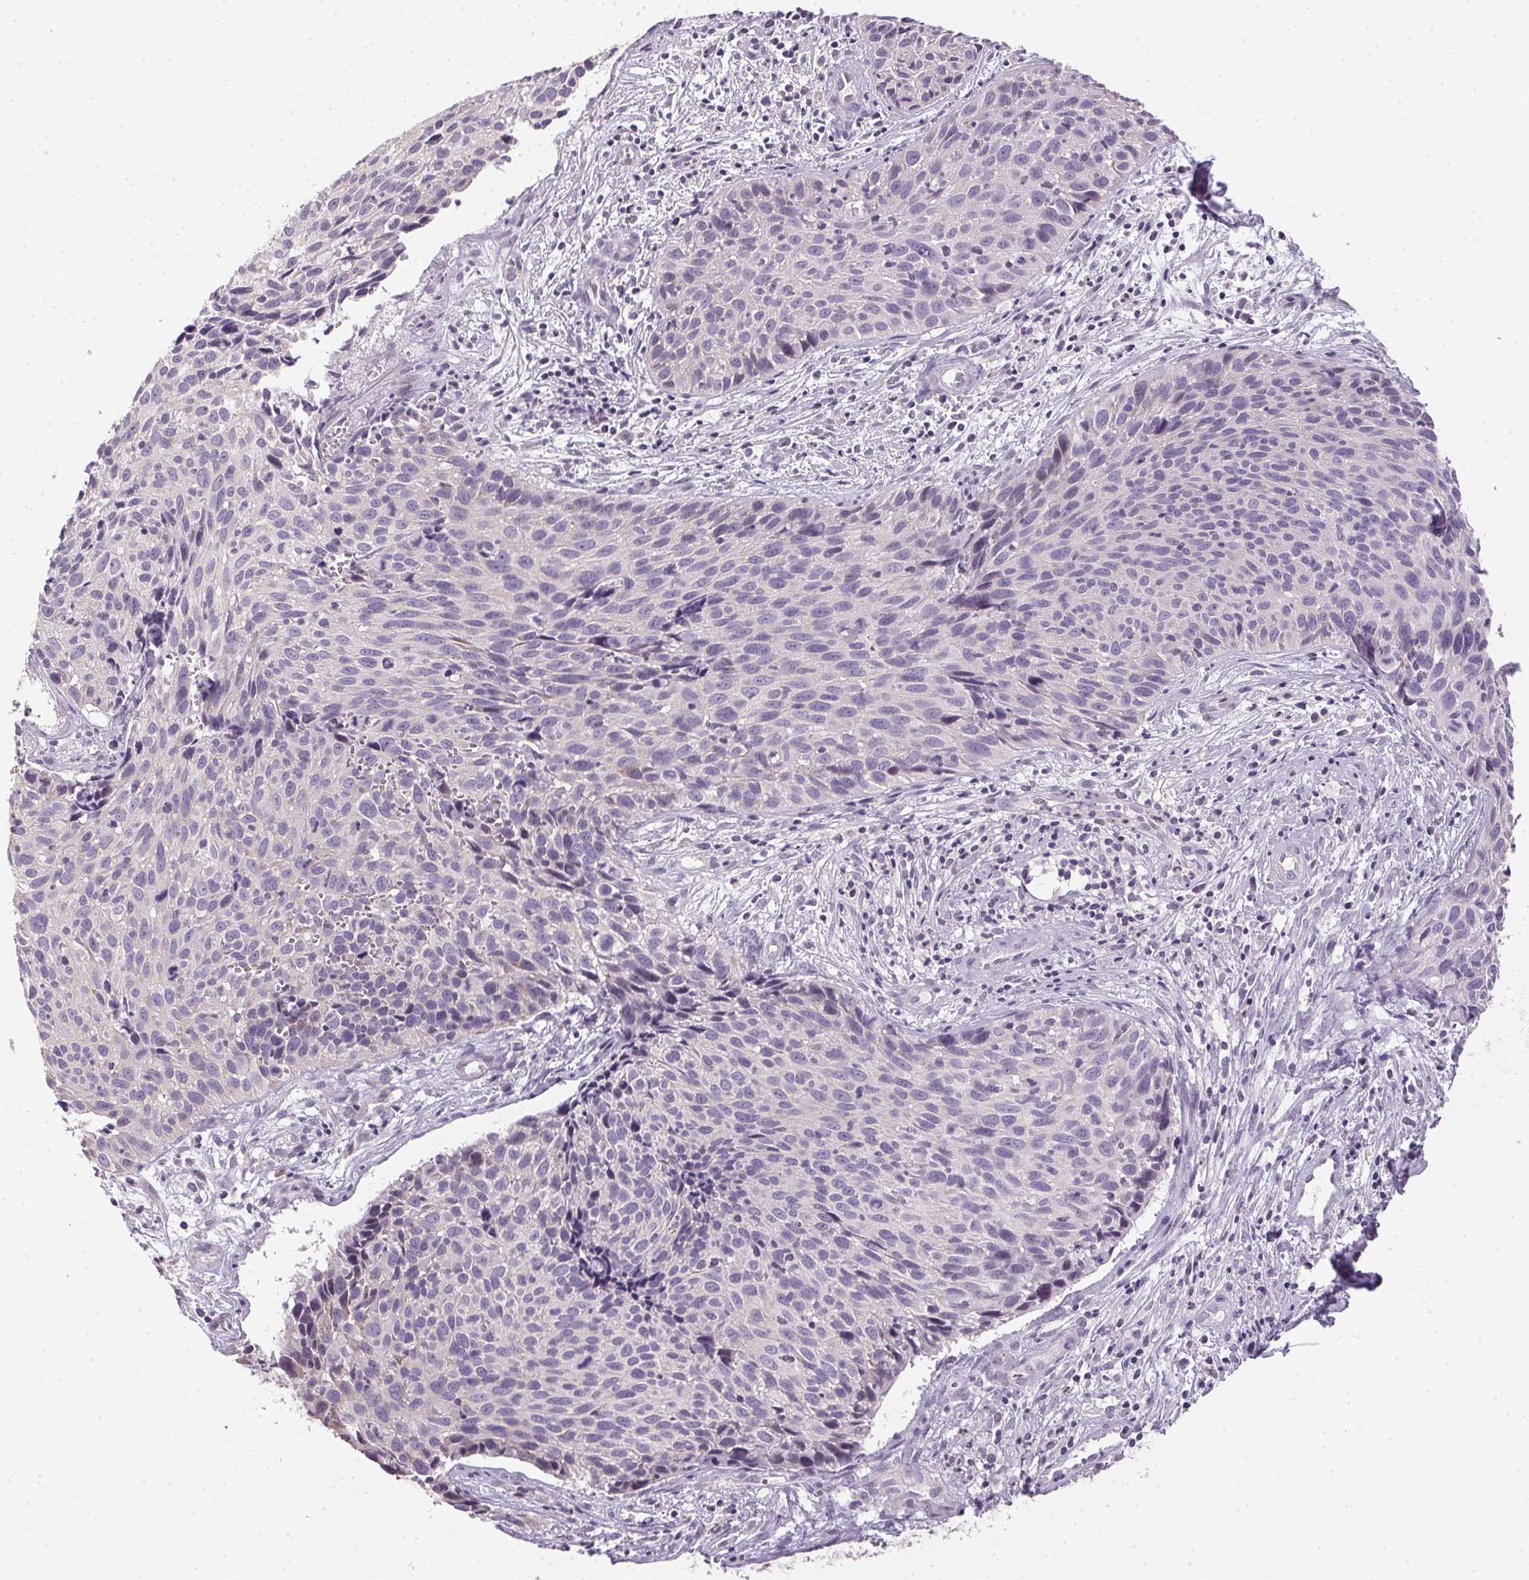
{"staining": {"intensity": "negative", "quantity": "none", "location": "none"}, "tissue": "cervical cancer", "cell_type": "Tumor cells", "image_type": "cancer", "snomed": [{"axis": "morphology", "description": "Squamous cell carcinoma, NOS"}, {"axis": "topography", "description": "Cervix"}], "caption": "IHC micrograph of human squamous cell carcinoma (cervical) stained for a protein (brown), which shows no positivity in tumor cells.", "gene": "SPACA9", "patient": {"sex": "female", "age": 30}}